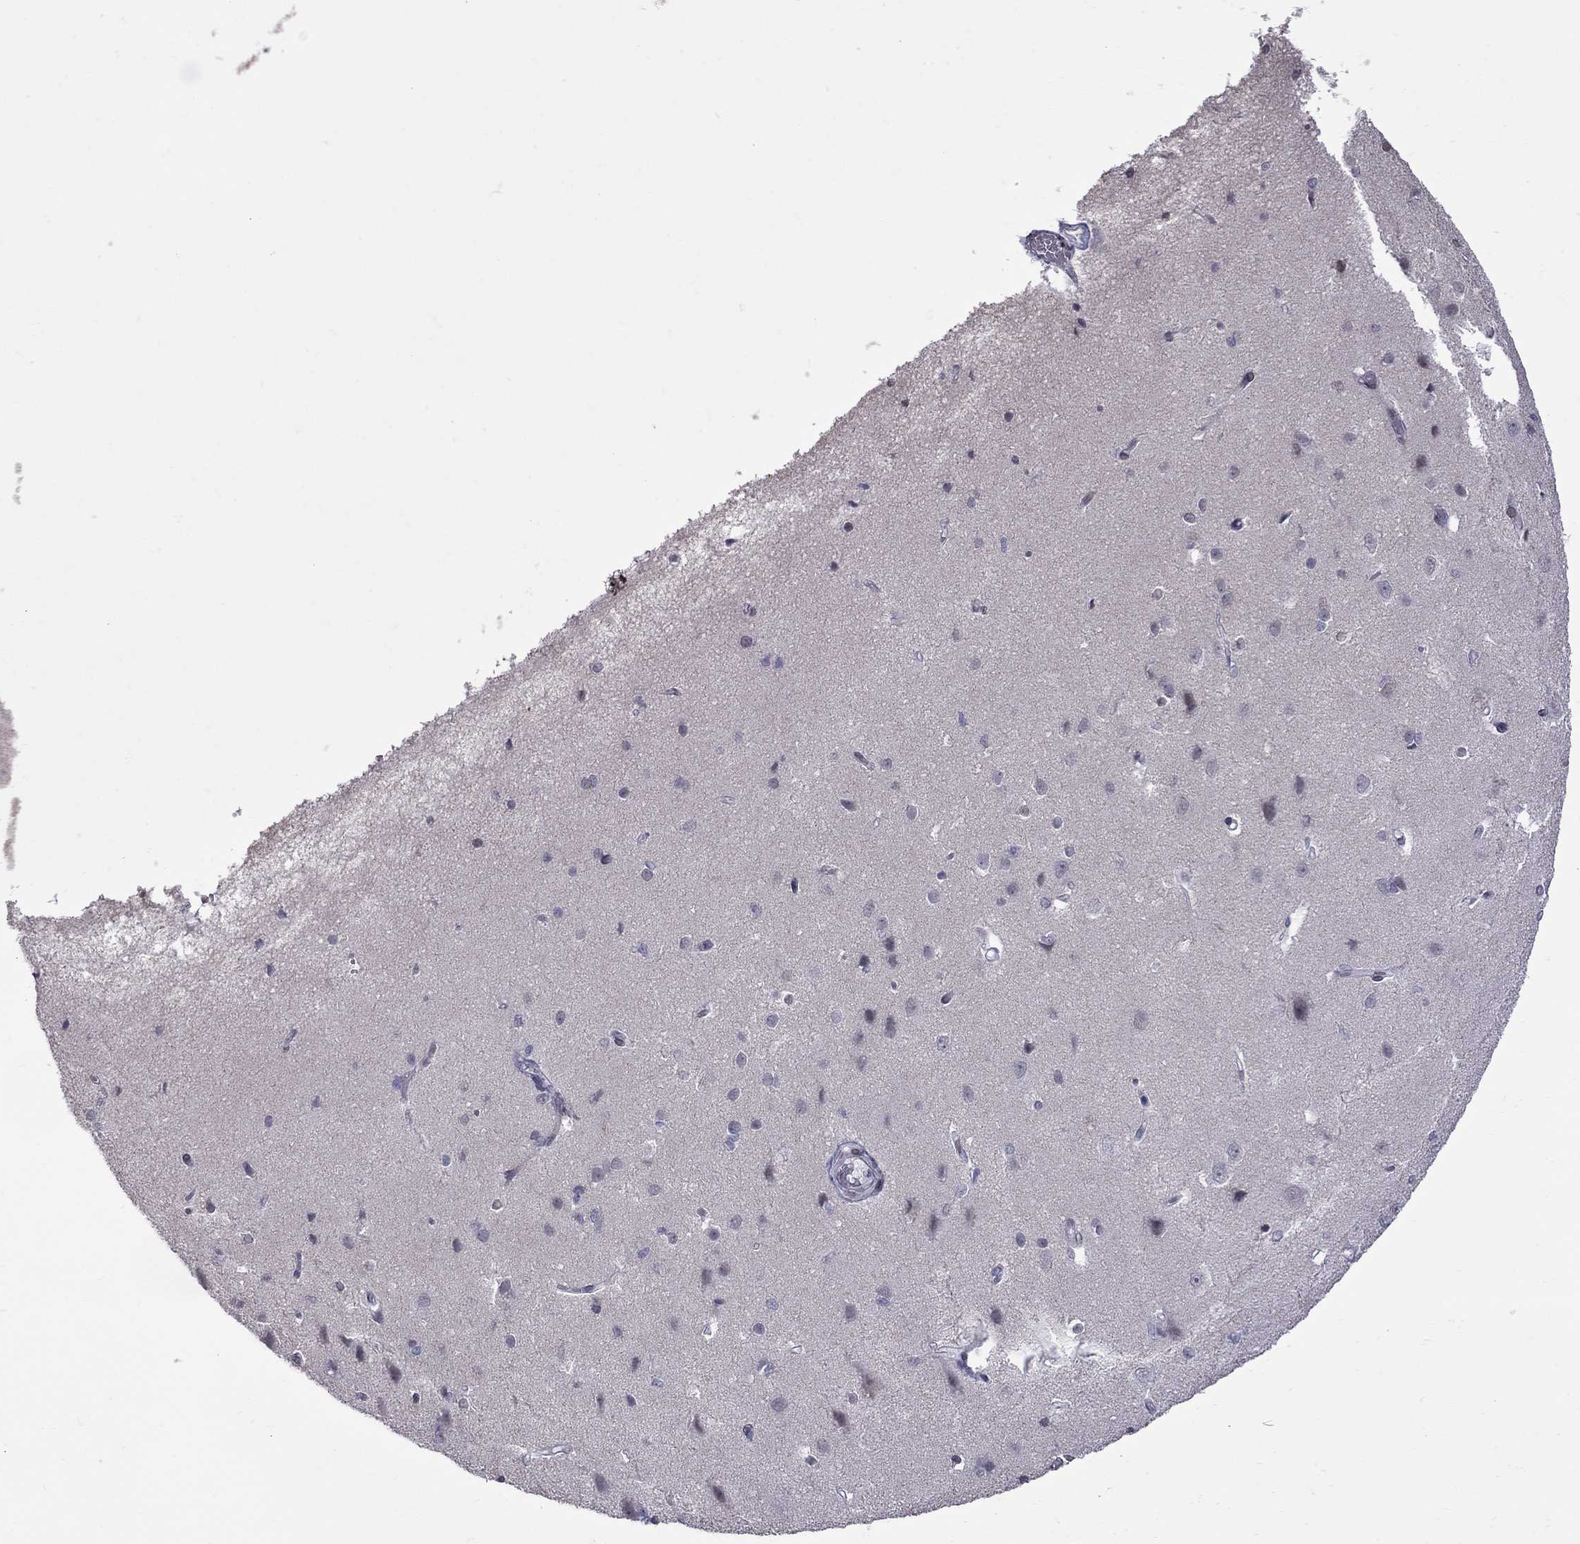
{"staining": {"intensity": "negative", "quantity": "none", "location": "none"}, "tissue": "cerebral cortex", "cell_type": "Endothelial cells", "image_type": "normal", "snomed": [{"axis": "morphology", "description": "Normal tissue, NOS"}, {"axis": "topography", "description": "Cerebral cortex"}], "caption": "A high-resolution image shows IHC staining of benign cerebral cortex, which displays no significant positivity in endothelial cells. The staining was performed using DAB to visualize the protein expression in brown, while the nuclei were stained in blue with hematoxylin (Magnification: 20x).", "gene": "CLTCL1", "patient": {"sex": "male", "age": 37}}